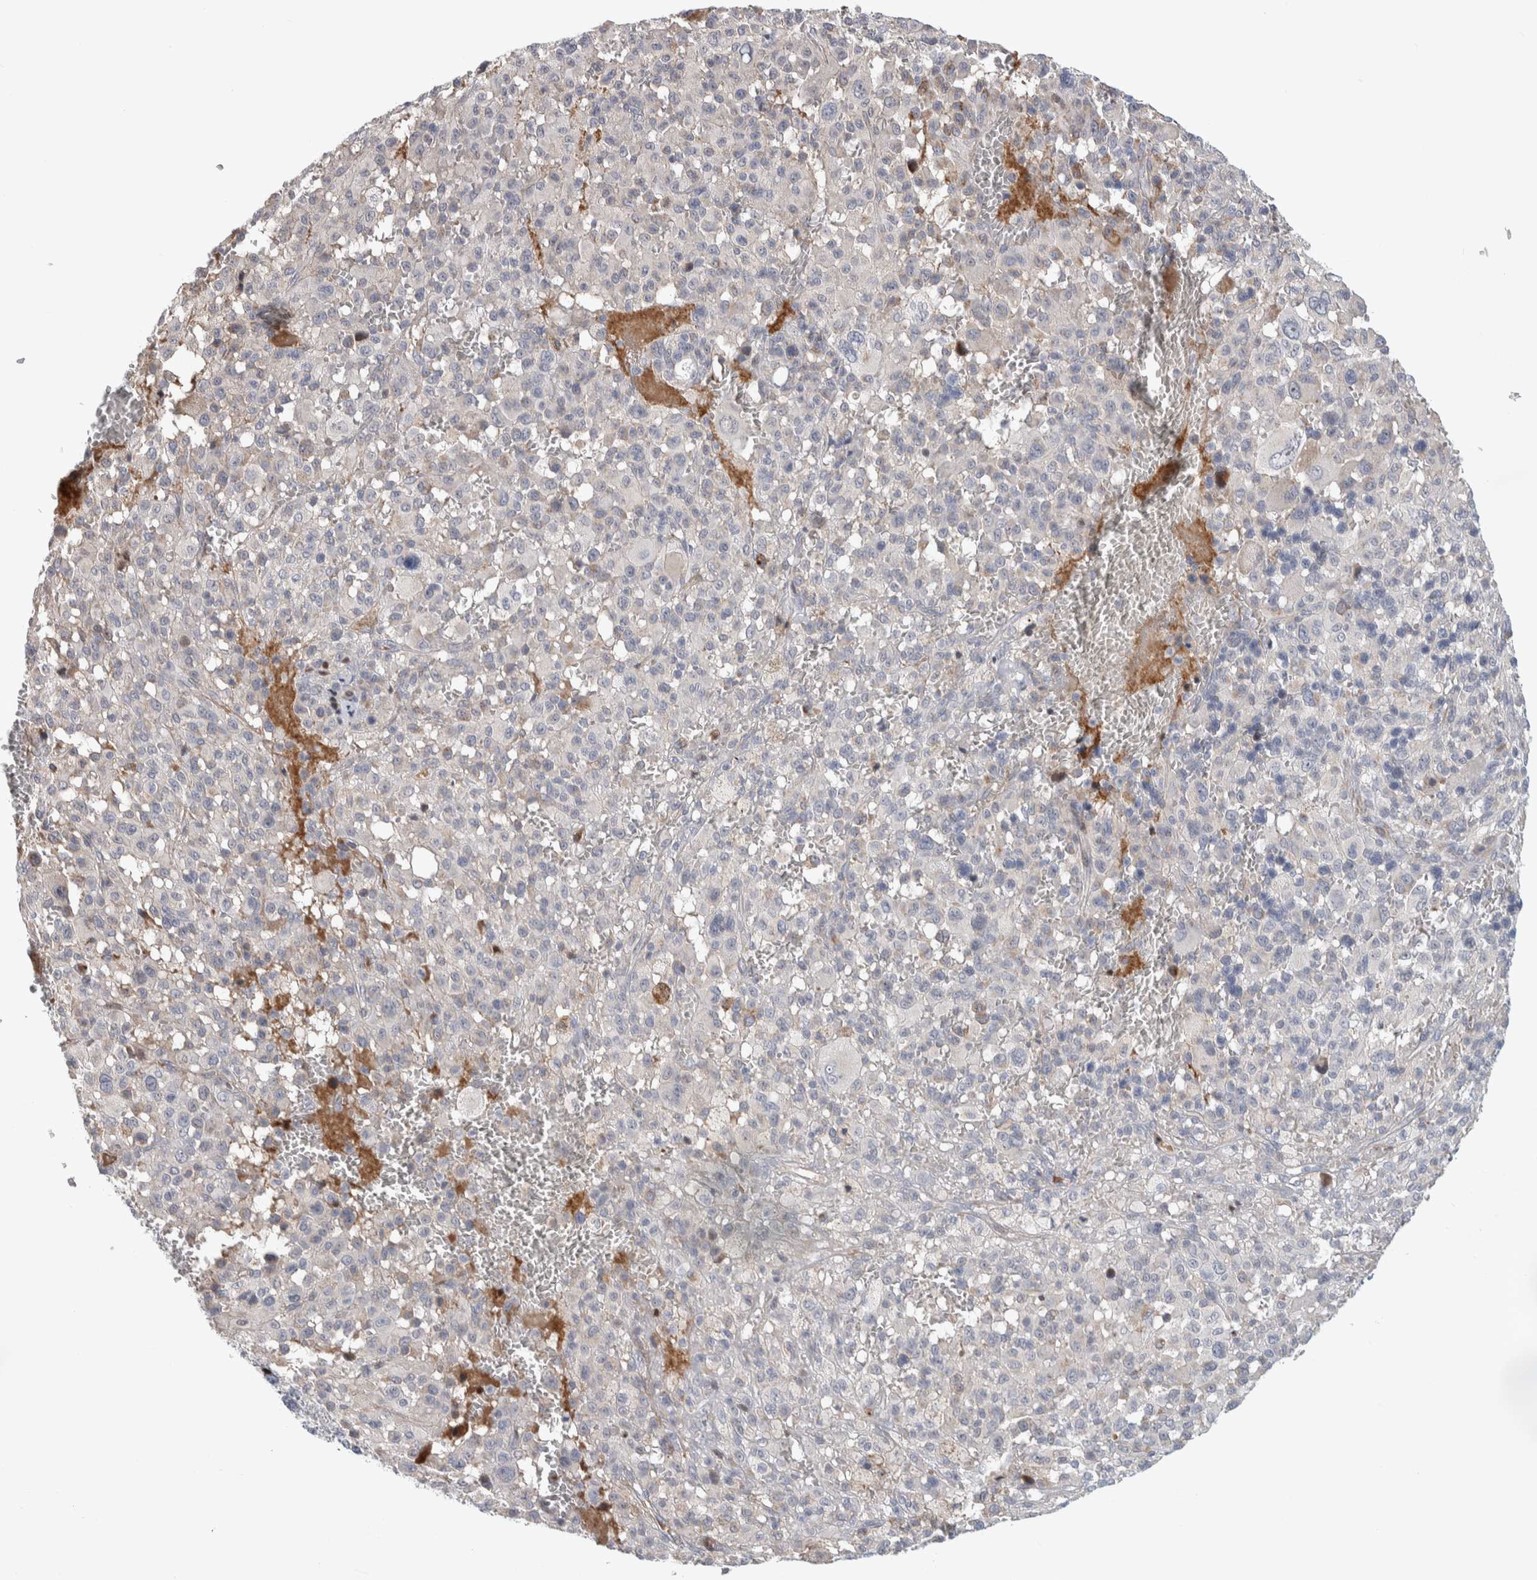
{"staining": {"intensity": "negative", "quantity": "none", "location": "none"}, "tissue": "melanoma", "cell_type": "Tumor cells", "image_type": "cancer", "snomed": [{"axis": "morphology", "description": "Malignant melanoma, Metastatic site"}, {"axis": "topography", "description": "Skin"}], "caption": "IHC of melanoma exhibits no staining in tumor cells.", "gene": "PSMG3", "patient": {"sex": "female", "age": 74}}